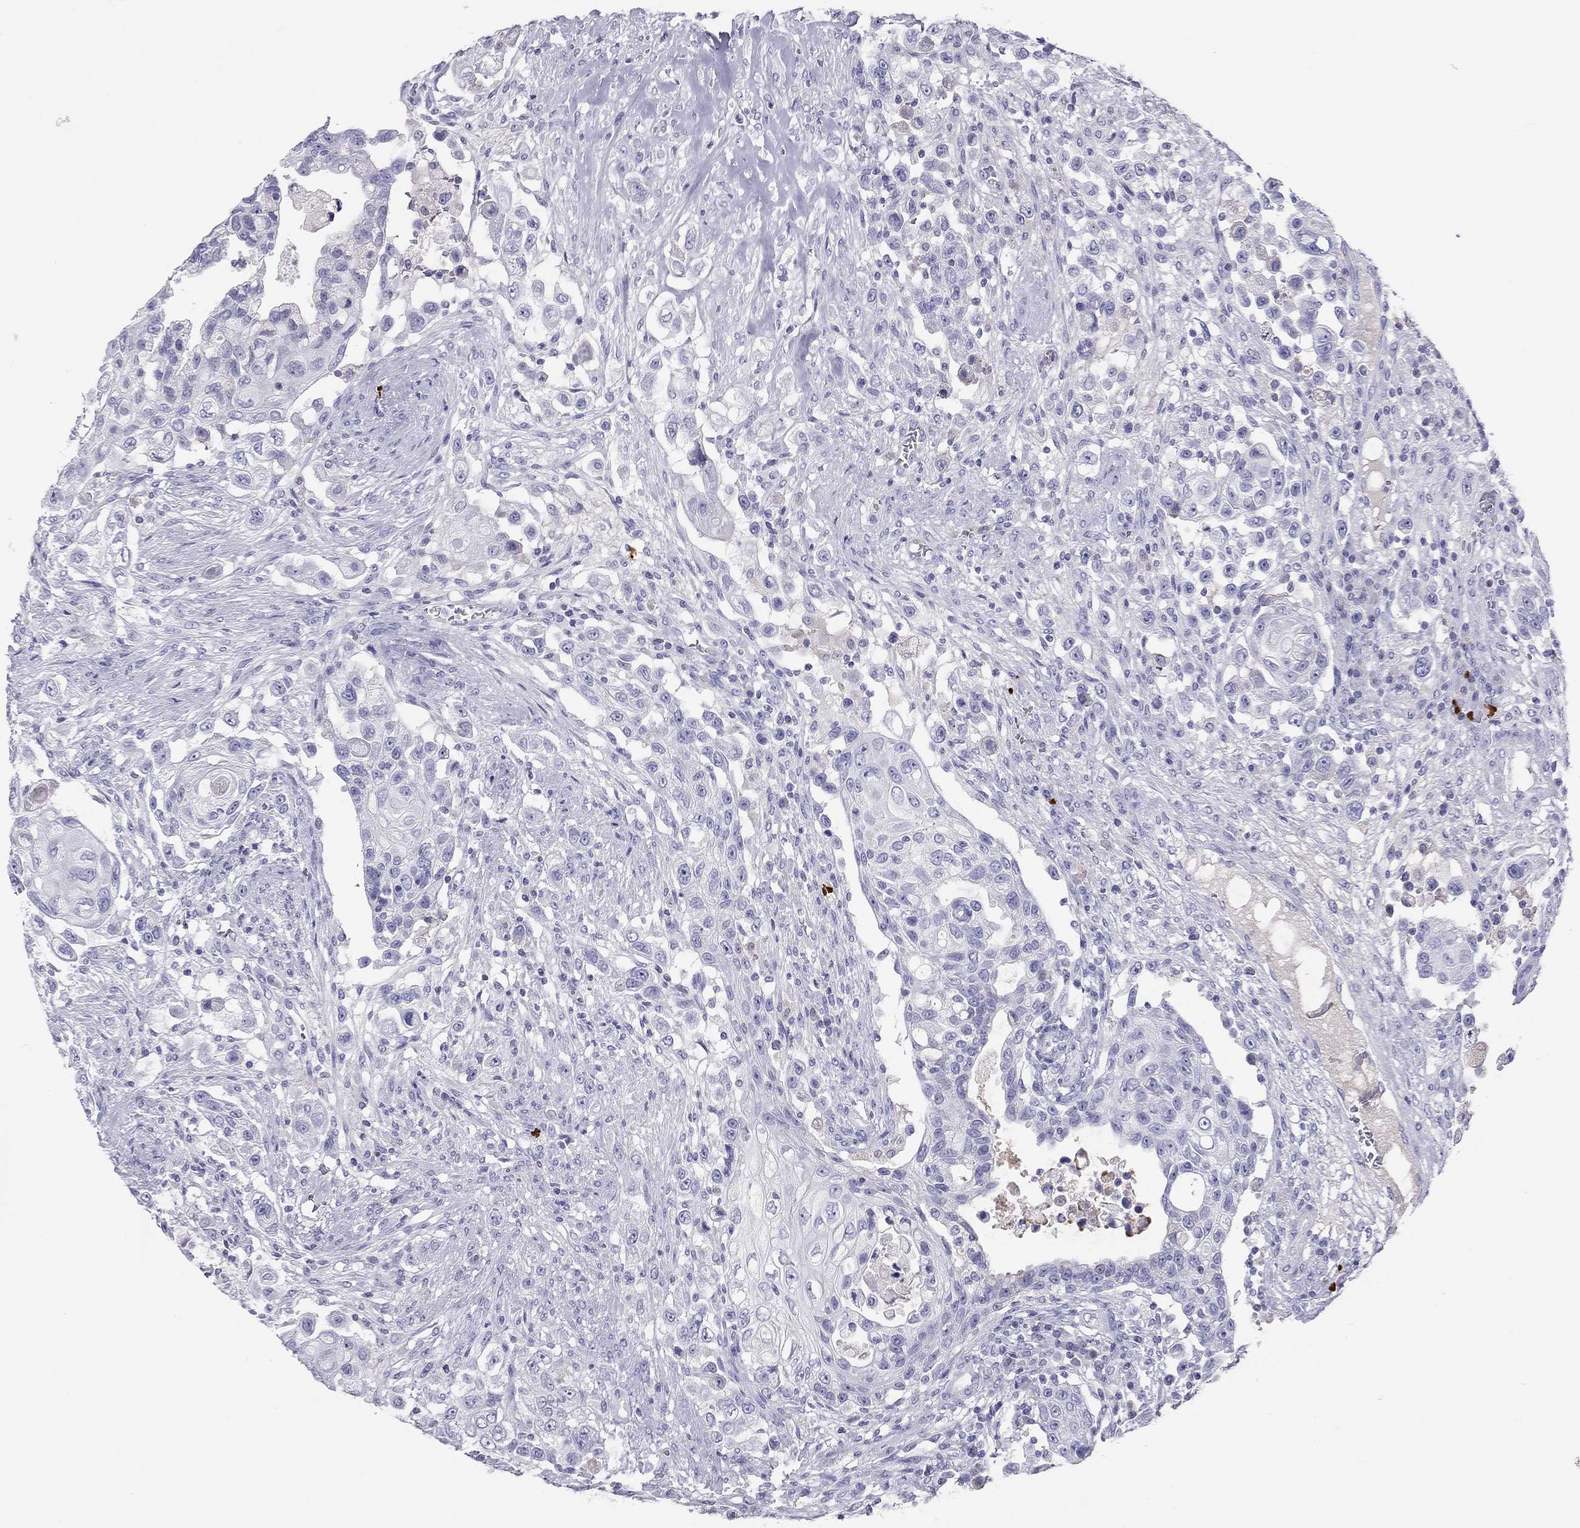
{"staining": {"intensity": "negative", "quantity": "none", "location": "none"}, "tissue": "urothelial cancer", "cell_type": "Tumor cells", "image_type": "cancer", "snomed": [{"axis": "morphology", "description": "Urothelial carcinoma, High grade"}, {"axis": "topography", "description": "Urinary bladder"}], "caption": "The photomicrograph reveals no staining of tumor cells in urothelial cancer.", "gene": "KLRG1", "patient": {"sex": "female", "age": 56}}